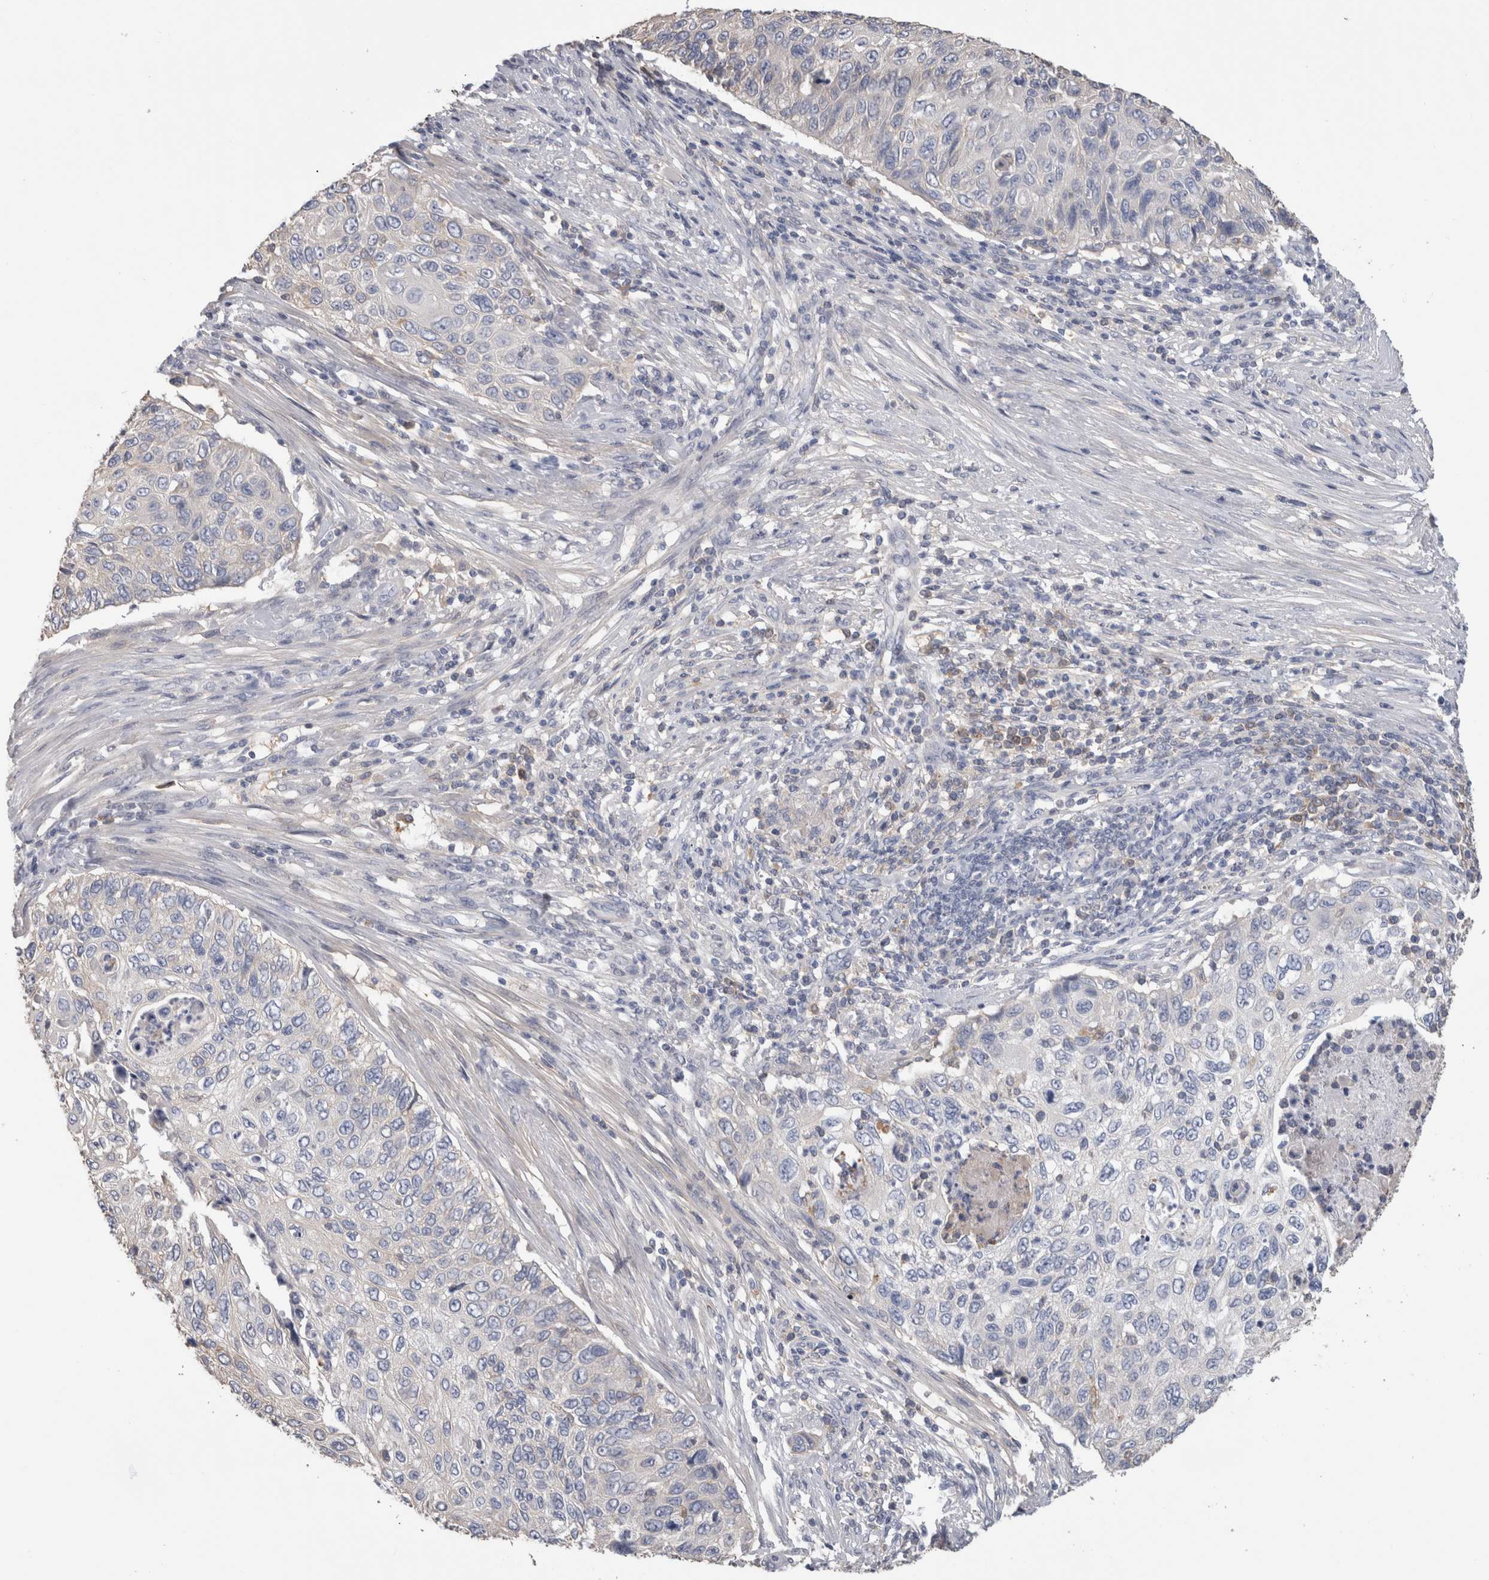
{"staining": {"intensity": "negative", "quantity": "none", "location": "none"}, "tissue": "cervical cancer", "cell_type": "Tumor cells", "image_type": "cancer", "snomed": [{"axis": "morphology", "description": "Squamous cell carcinoma, NOS"}, {"axis": "topography", "description": "Cervix"}], "caption": "Immunohistochemistry of cervical cancer demonstrates no expression in tumor cells.", "gene": "SCRN1", "patient": {"sex": "female", "age": 70}}